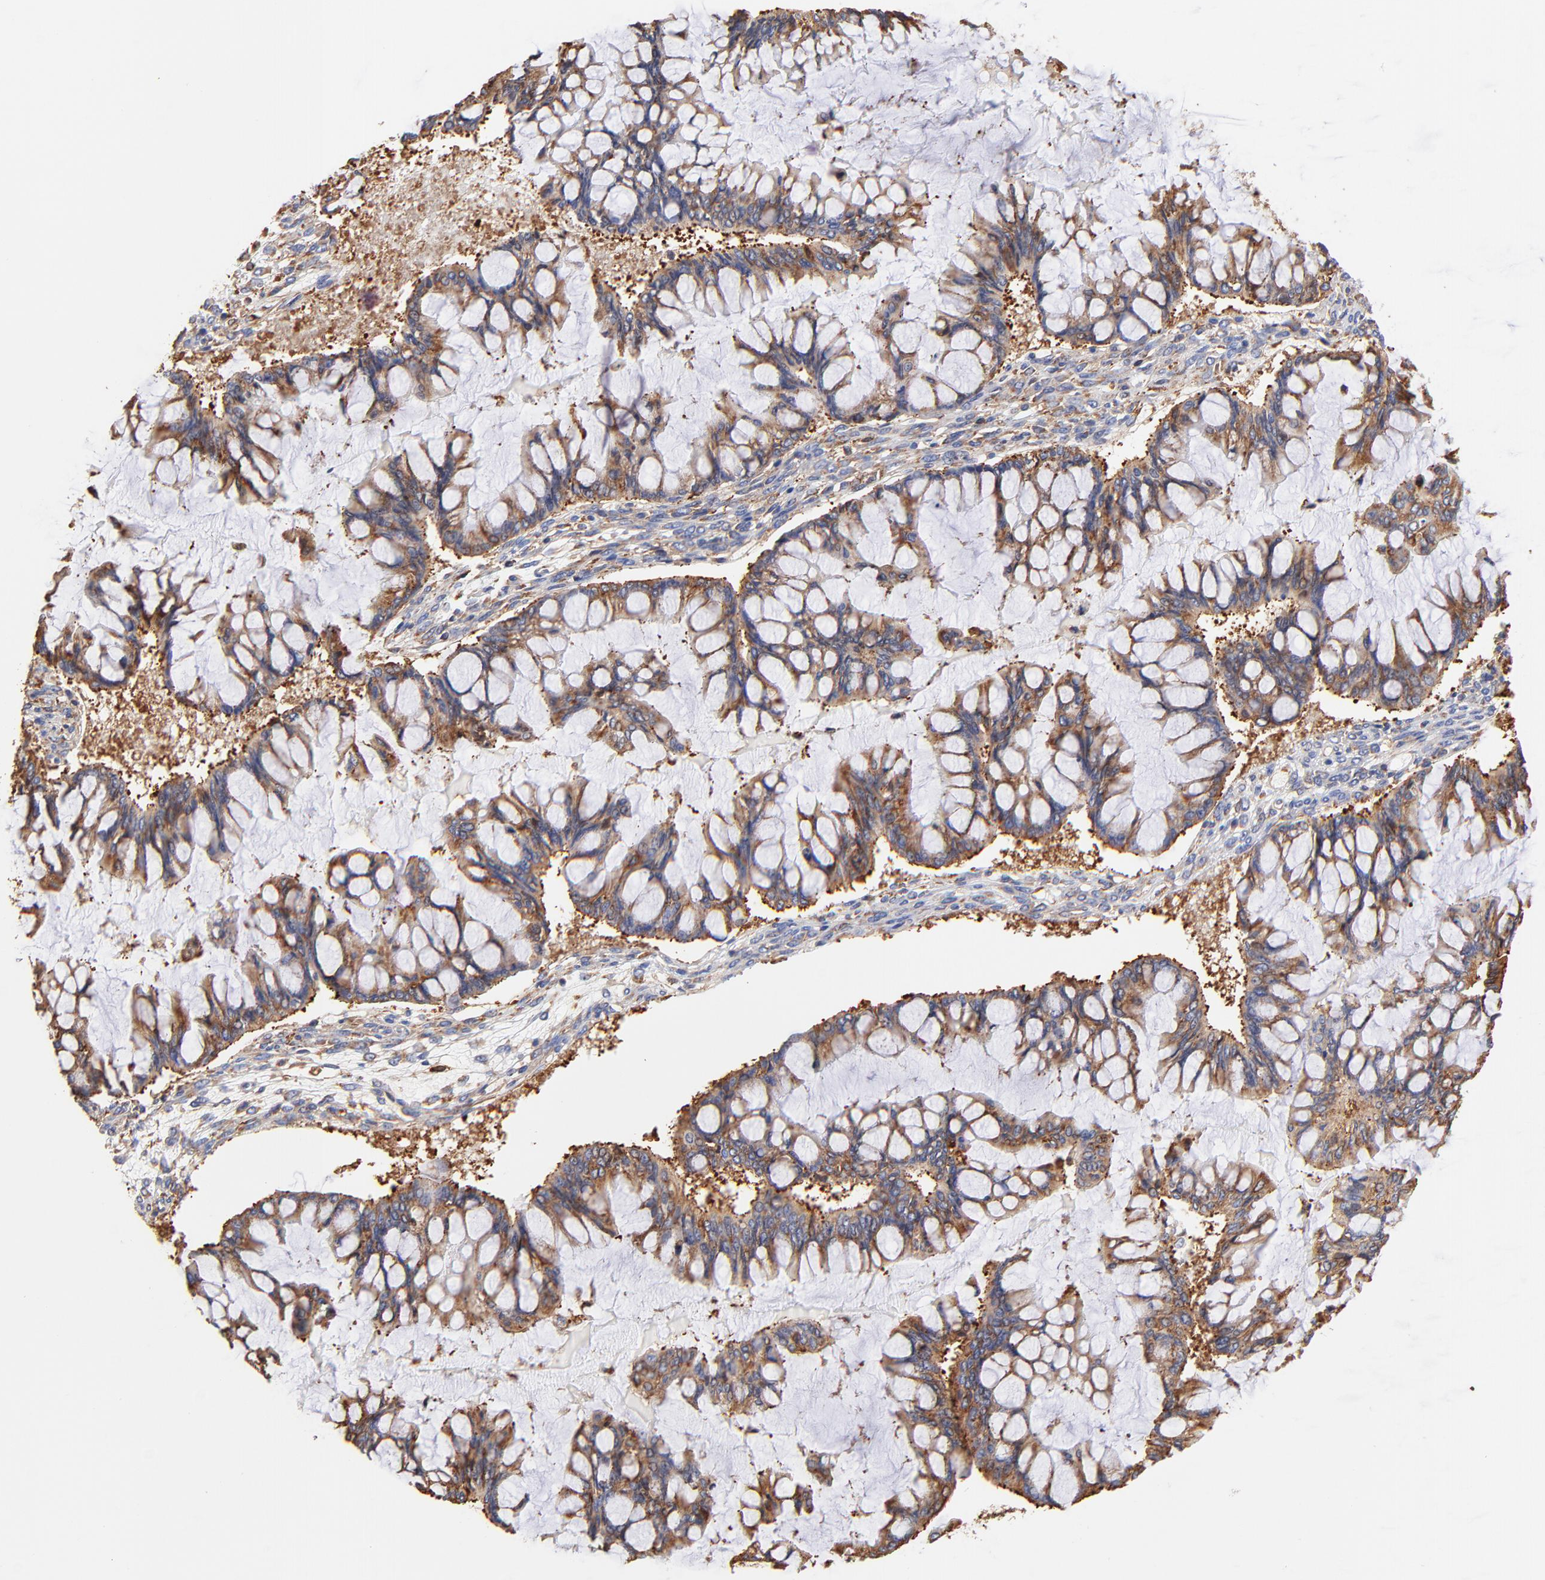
{"staining": {"intensity": "strong", "quantity": ">75%", "location": "cytoplasmic/membranous"}, "tissue": "ovarian cancer", "cell_type": "Tumor cells", "image_type": "cancer", "snomed": [{"axis": "morphology", "description": "Cystadenocarcinoma, mucinous, NOS"}, {"axis": "topography", "description": "Ovary"}], "caption": "Protein expression analysis of human ovarian cancer reveals strong cytoplasmic/membranous positivity in approximately >75% of tumor cells.", "gene": "RPL27", "patient": {"sex": "female", "age": 73}}